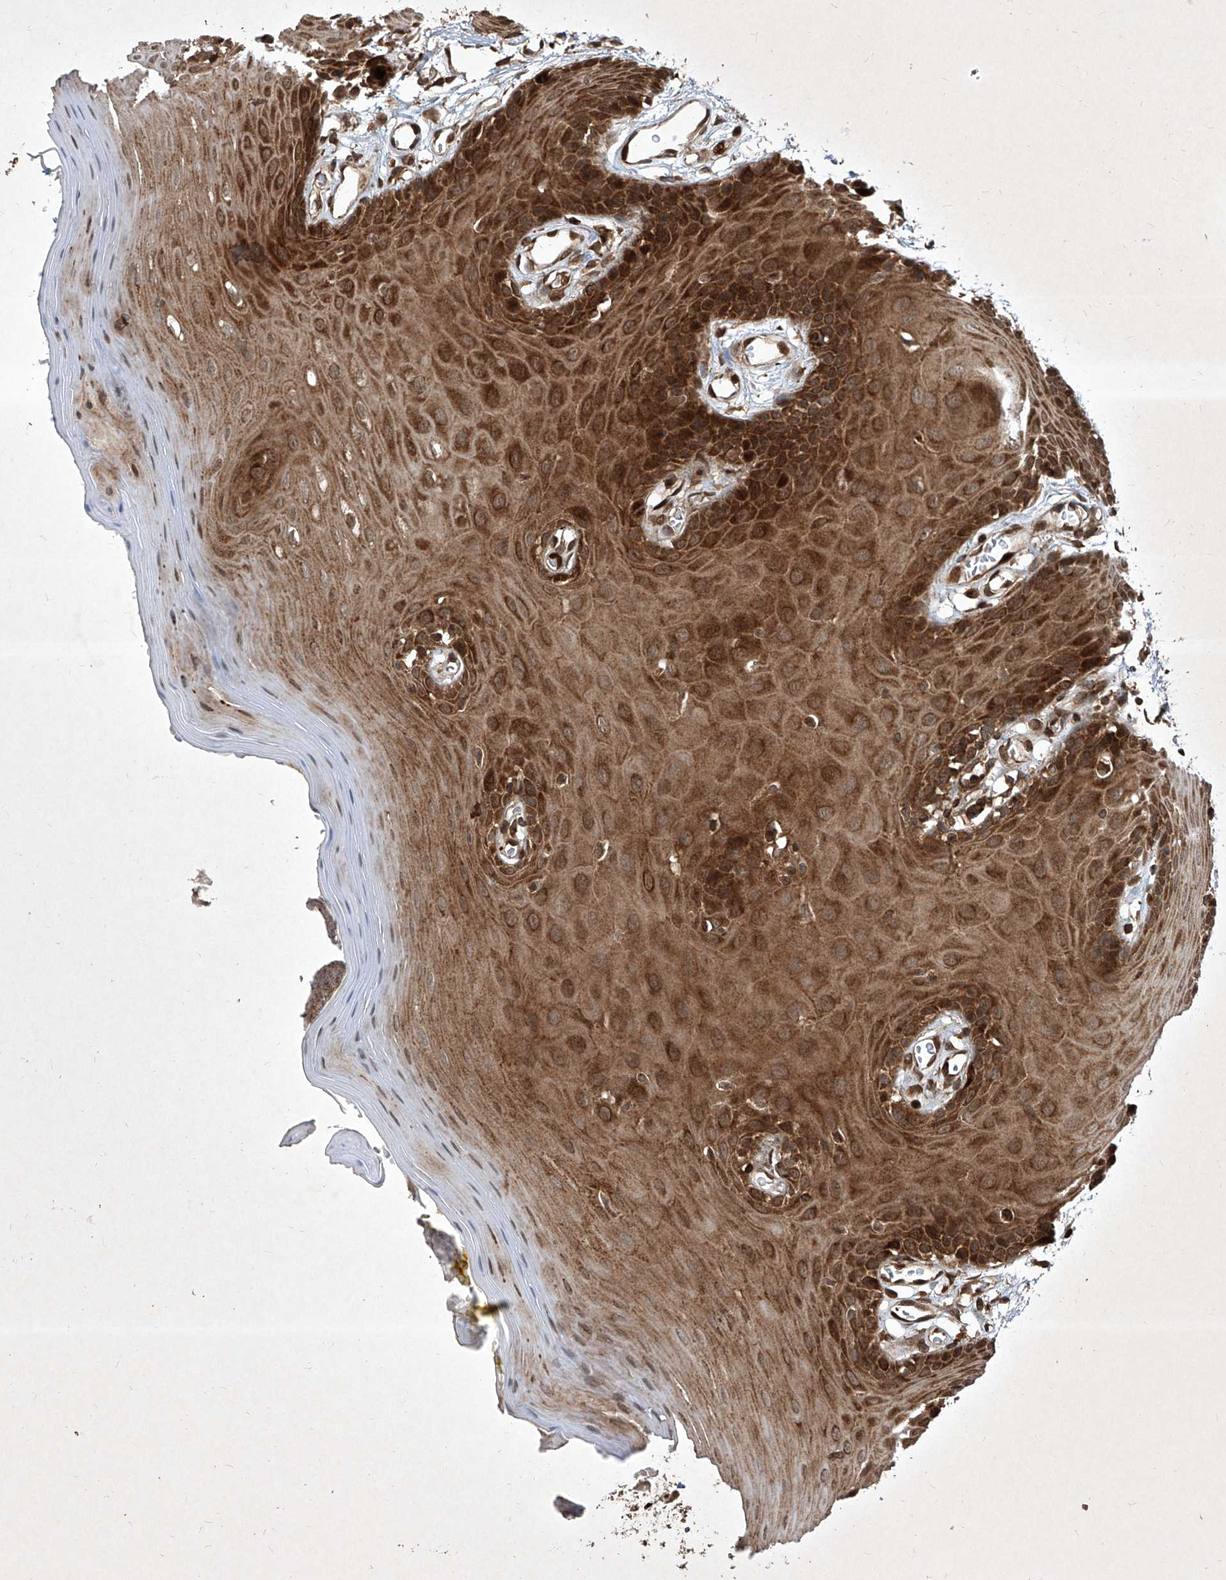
{"staining": {"intensity": "moderate", "quantity": ">75%", "location": "cytoplasmic/membranous,nuclear"}, "tissue": "oral mucosa", "cell_type": "Squamous epithelial cells", "image_type": "normal", "snomed": [{"axis": "morphology", "description": "Normal tissue, NOS"}, {"axis": "morphology", "description": "Squamous cell carcinoma, NOS"}, {"axis": "topography", "description": "Skeletal muscle"}, {"axis": "topography", "description": "Oral tissue"}, {"axis": "topography", "description": "Salivary gland"}, {"axis": "topography", "description": "Head-Neck"}], "caption": "Protein staining by immunohistochemistry reveals moderate cytoplasmic/membranous,nuclear staining in about >75% of squamous epithelial cells in benign oral mucosa.", "gene": "MAGED2", "patient": {"sex": "male", "age": 54}}